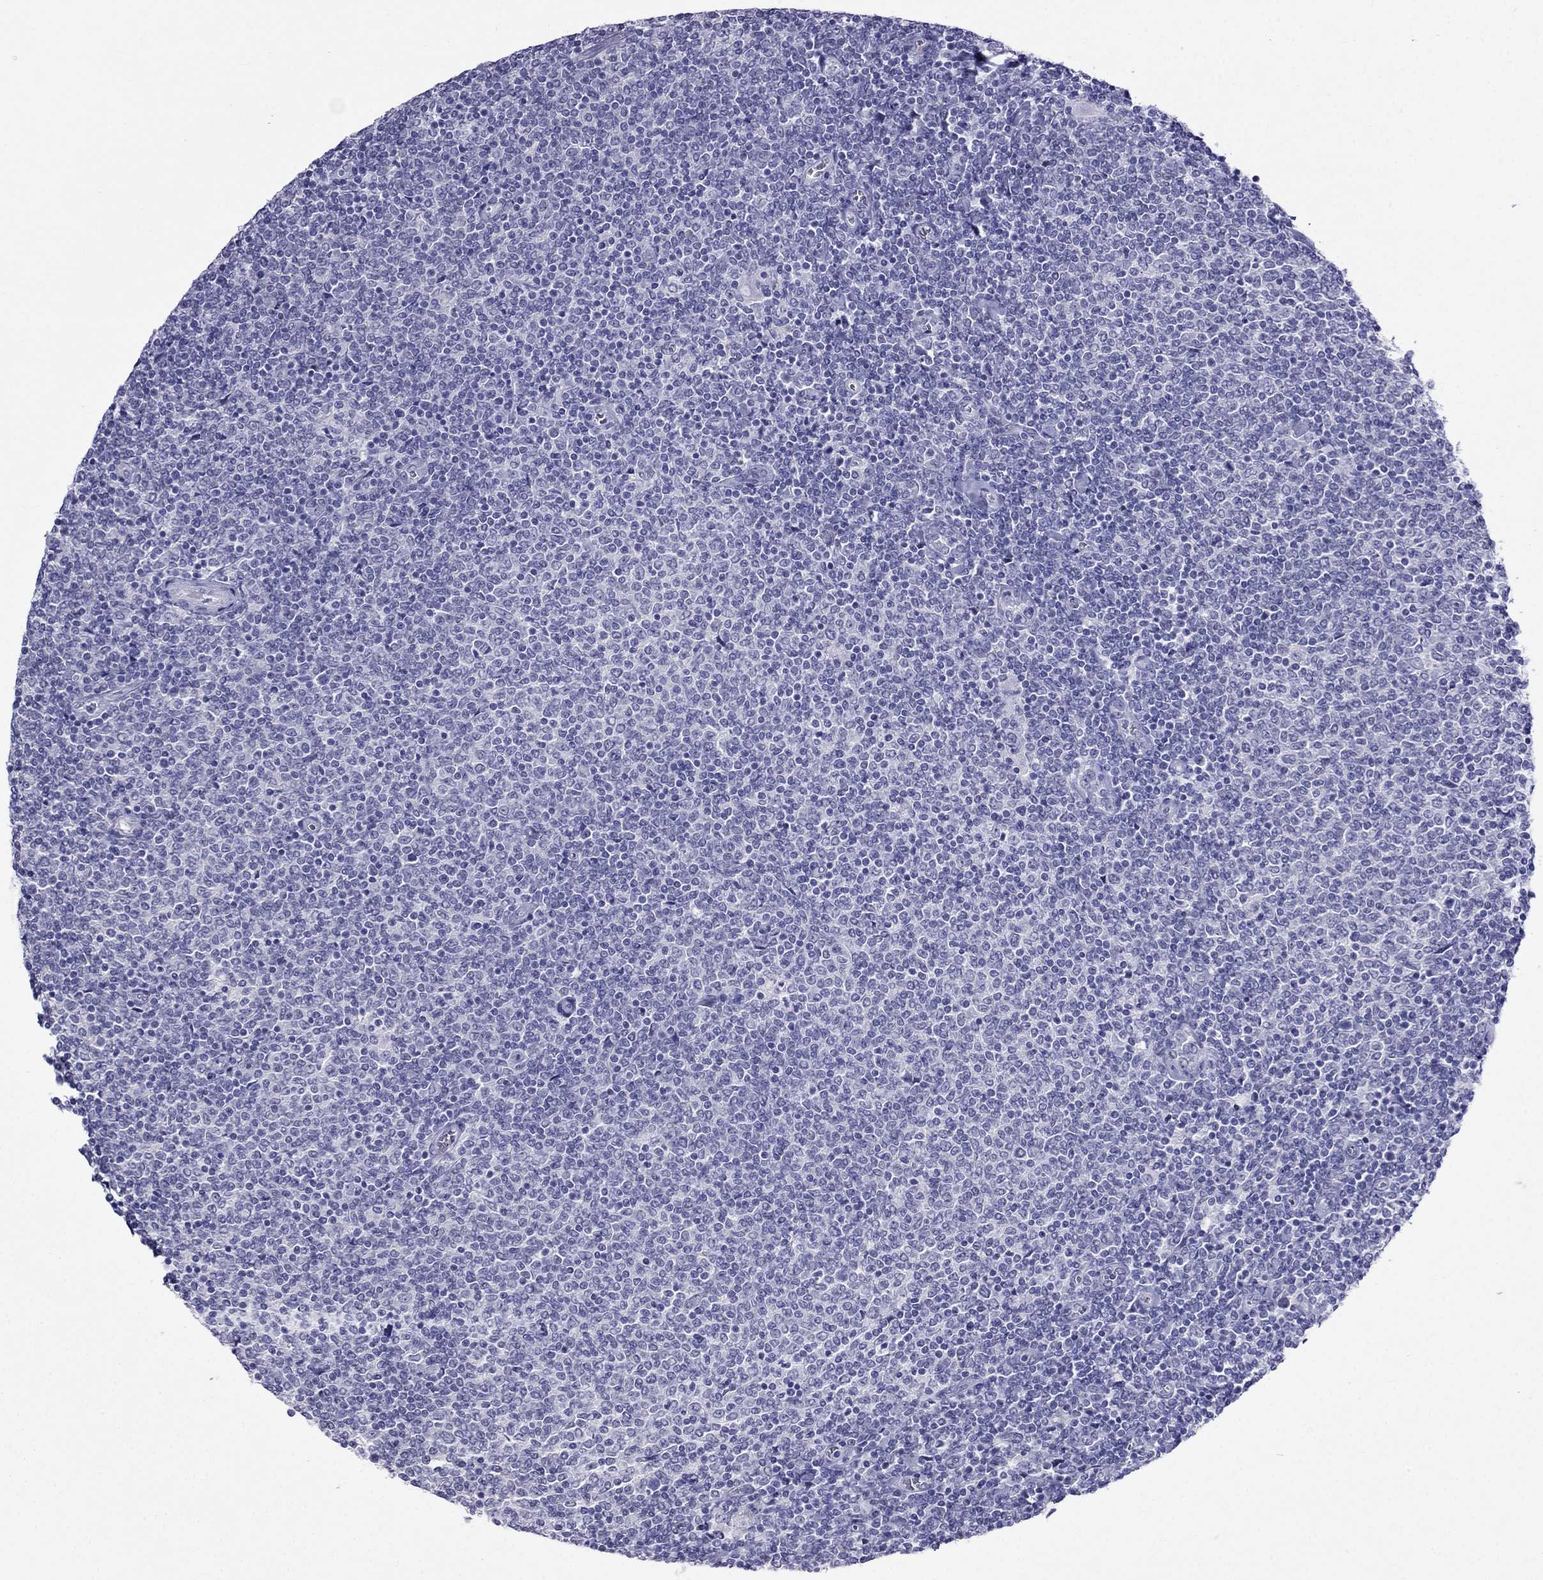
{"staining": {"intensity": "negative", "quantity": "none", "location": "none"}, "tissue": "lymphoma", "cell_type": "Tumor cells", "image_type": "cancer", "snomed": [{"axis": "morphology", "description": "Malignant lymphoma, non-Hodgkin's type, Low grade"}, {"axis": "topography", "description": "Lymph node"}], "caption": "There is no significant positivity in tumor cells of malignant lymphoma, non-Hodgkin's type (low-grade). The staining was performed using DAB to visualize the protein expression in brown, while the nuclei were stained in blue with hematoxylin (Magnification: 20x).", "gene": "MGP", "patient": {"sex": "male", "age": 52}}